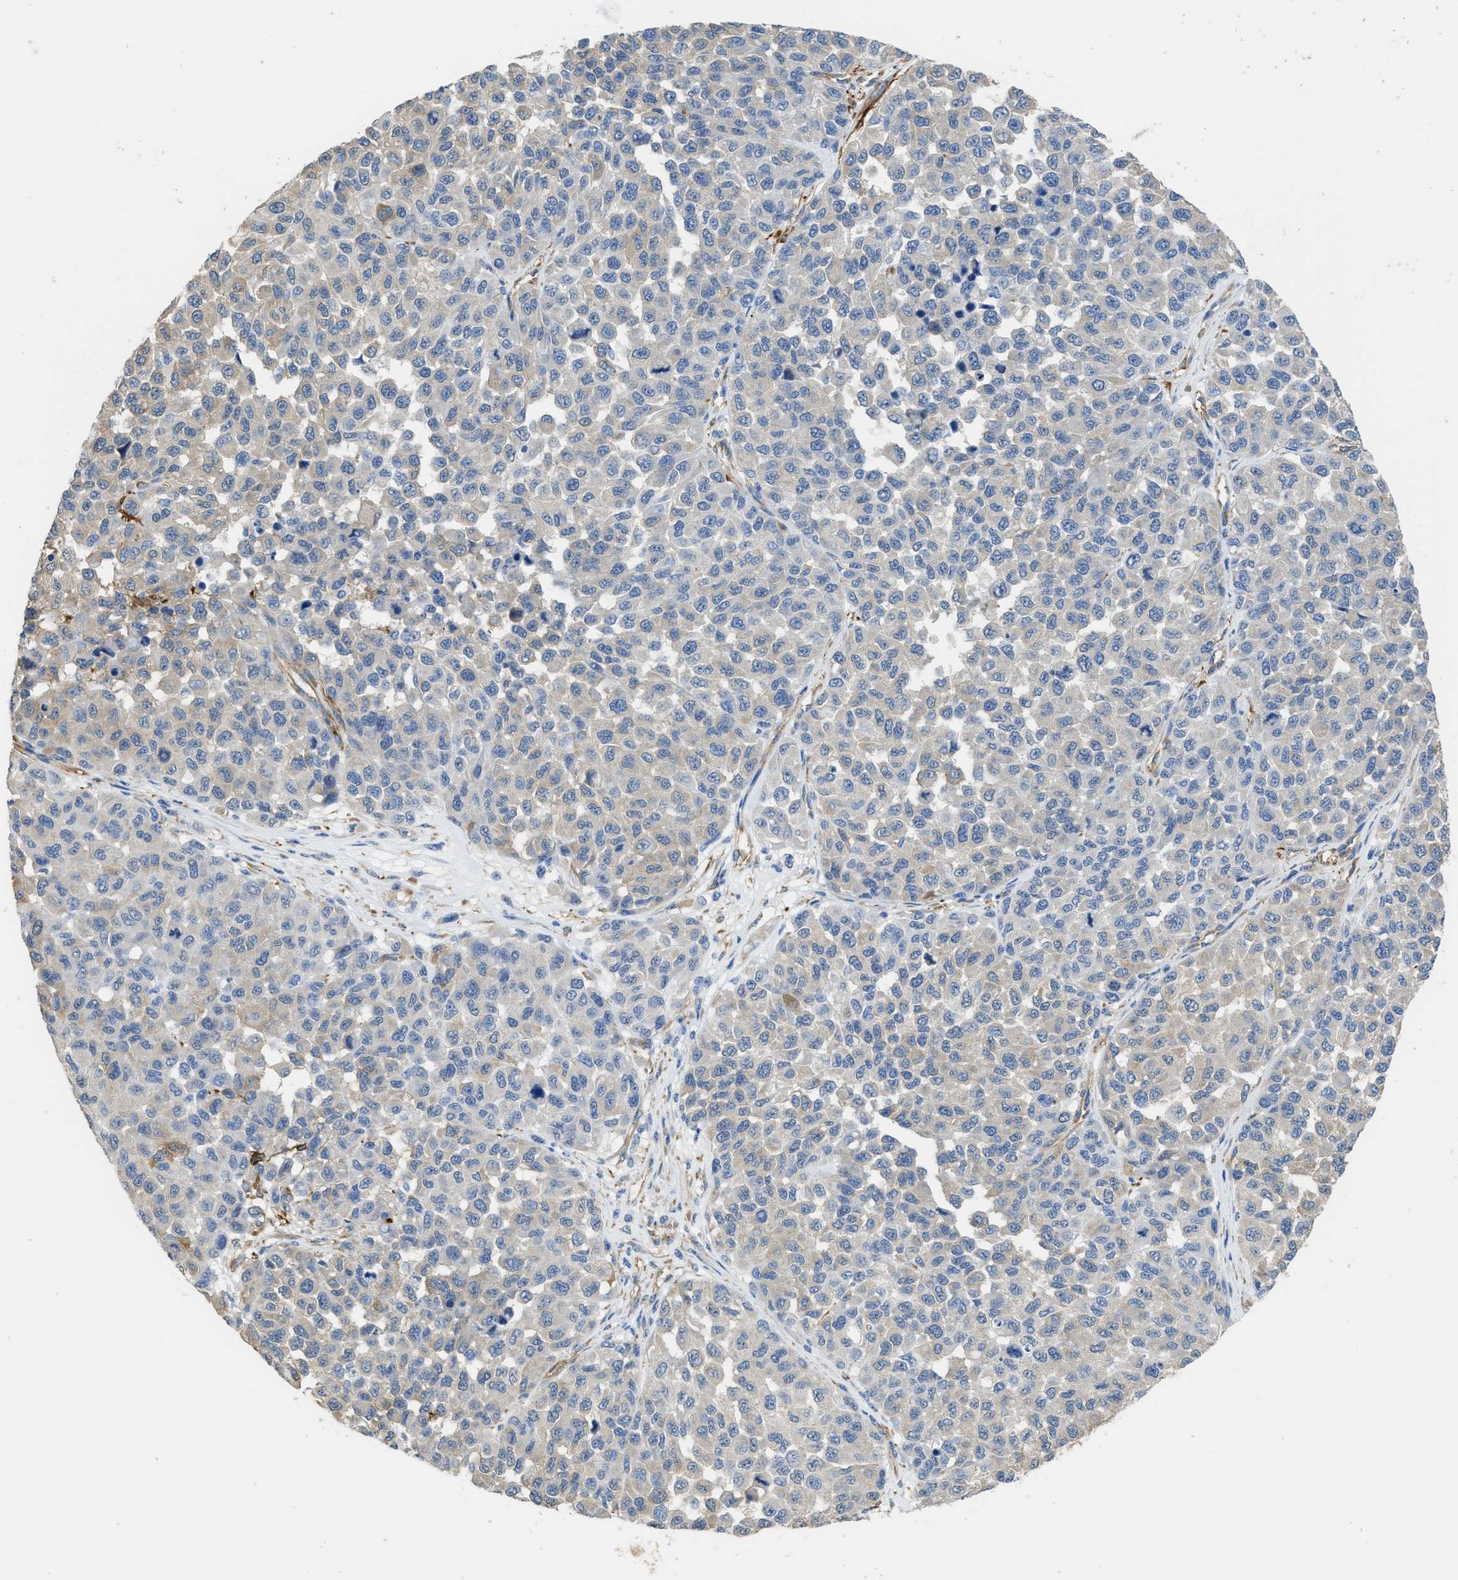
{"staining": {"intensity": "negative", "quantity": "none", "location": "none"}, "tissue": "melanoma", "cell_type": "Tumor cells", "image_type": "cancer", "snomed": [{"axis": "morphology", "description": "Malignant melanoma, NOS"}, {"axis": "topography", "description": "Skin"}], "caption": "Protein analysis of malignant melanoma displays no significant expression in tumor cells.", "gene": "ZSWIM5", "patient": {"sex": "male", "age": 62}}